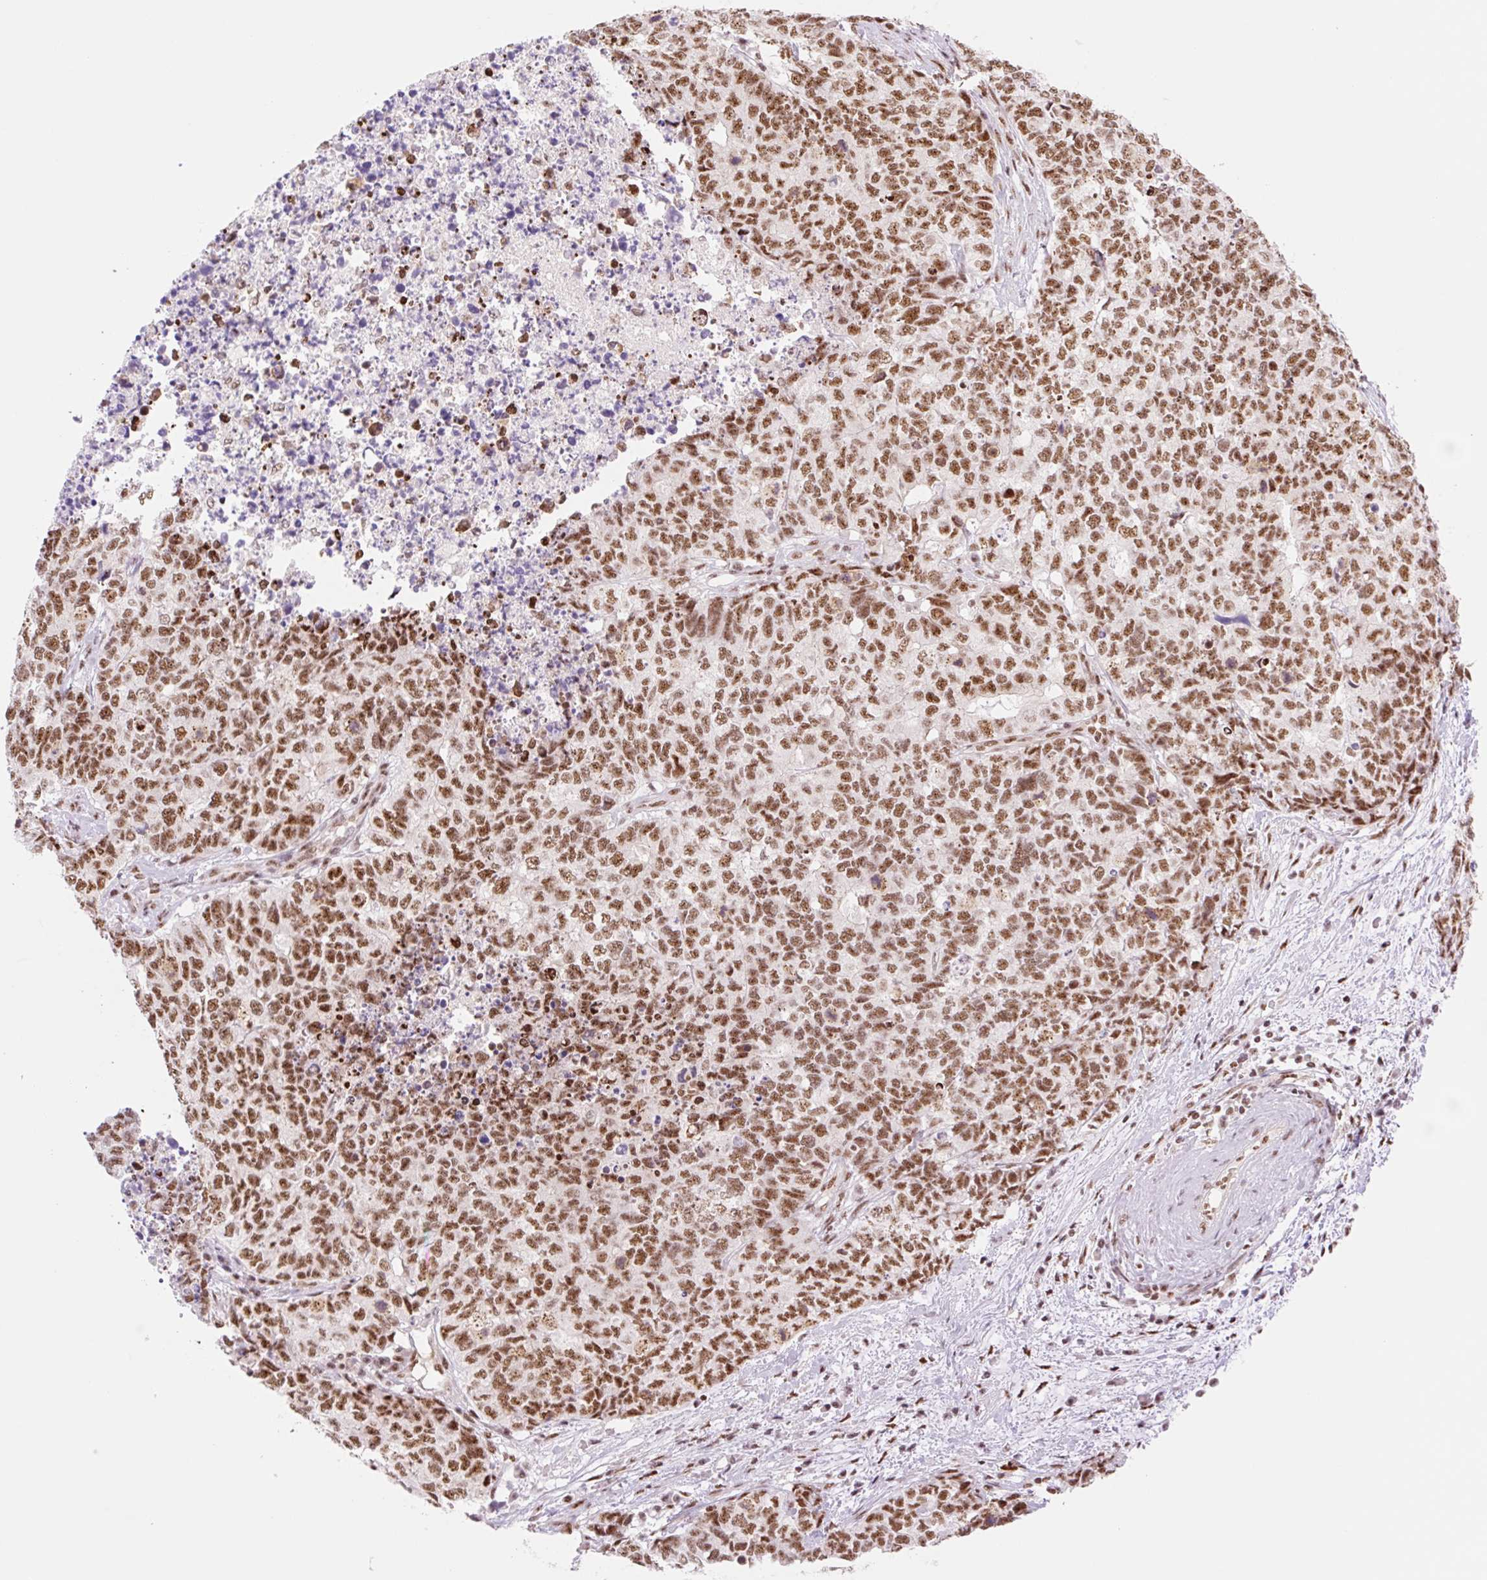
{"staining": {"intensity": "strong", "quantity": ">75%", "location": "nuclear"}, "tissue": "cervical cancer", "cell_type": "Tumor cells", "image_type": "cancer", "snomed": [{"axis": "morphology", "description": "Squamous cell carcinoma, NOS"}, {"axis": "topography", "description": "Cervix"}], "caption": "DAB (3,3'-diaminobenzidine) immunohistochemical staining of human cervical cancer displays strong nuclear protein expression in approximately >75% of tumor cells. (DAB (3,3'-diaminobenzidine) = brown stain, brightfield microscopy at high magnification).", "gene": "PRDM11", "patient": {"sex": "female", "age": 63}}